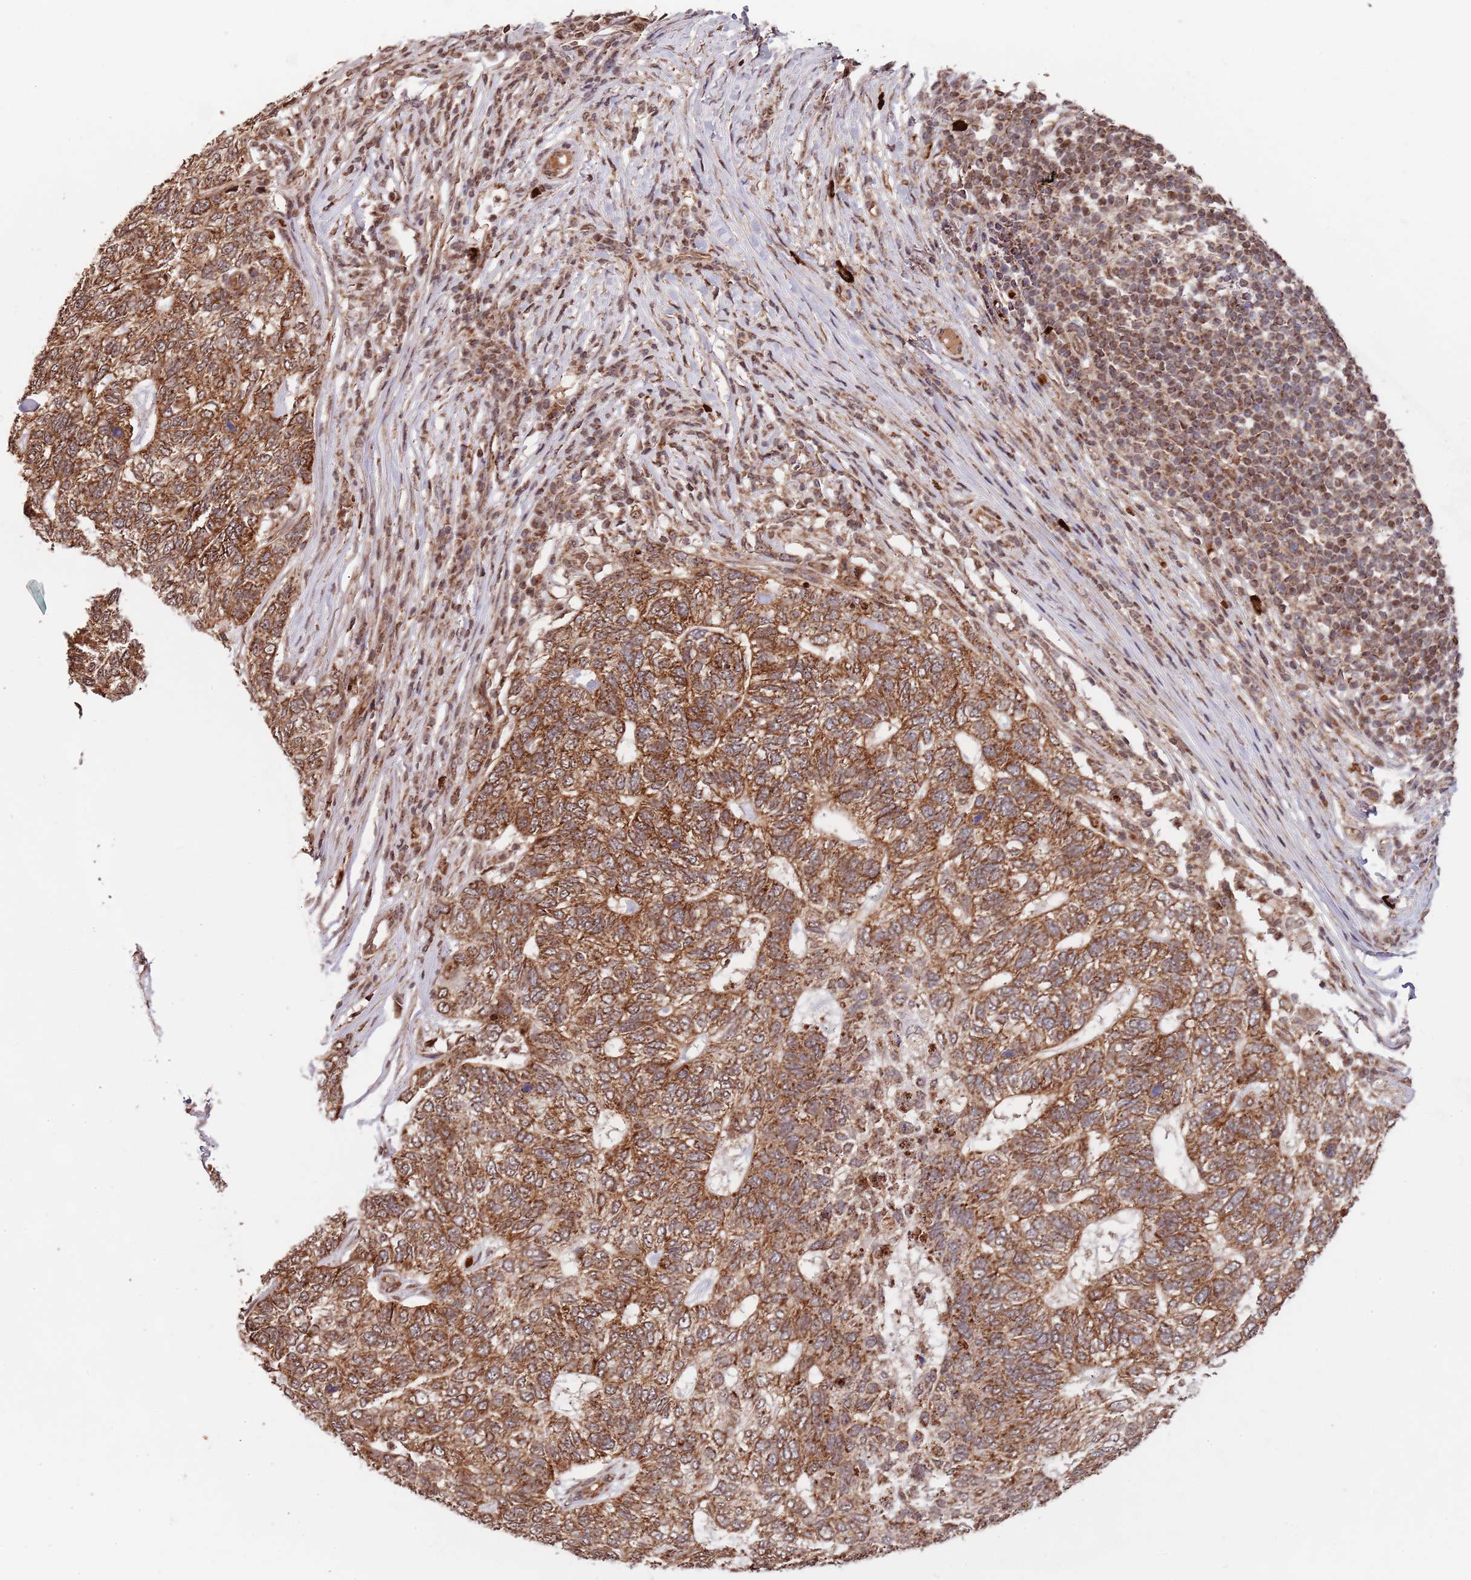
{"staining": {"intensity": "moderate", "quantity": ">75%", "location": "cytoplasmic/membranous"}, "tissue": "skin cancer", "cell_type": "Tumor cells", "image_type": "cancer", "snomed": [{"axis": "morphology", "description": "Basal cell carcinoma"}, {"axis": "topography", "description": "Skin"}], "caption": "Tumor cells demonstrate moderate cytoplasmic/membranous staining in approximately >75% of cells in skin cancer.", "gene": "DCHS1", "patient": {"sex": "female", "age": 65}}